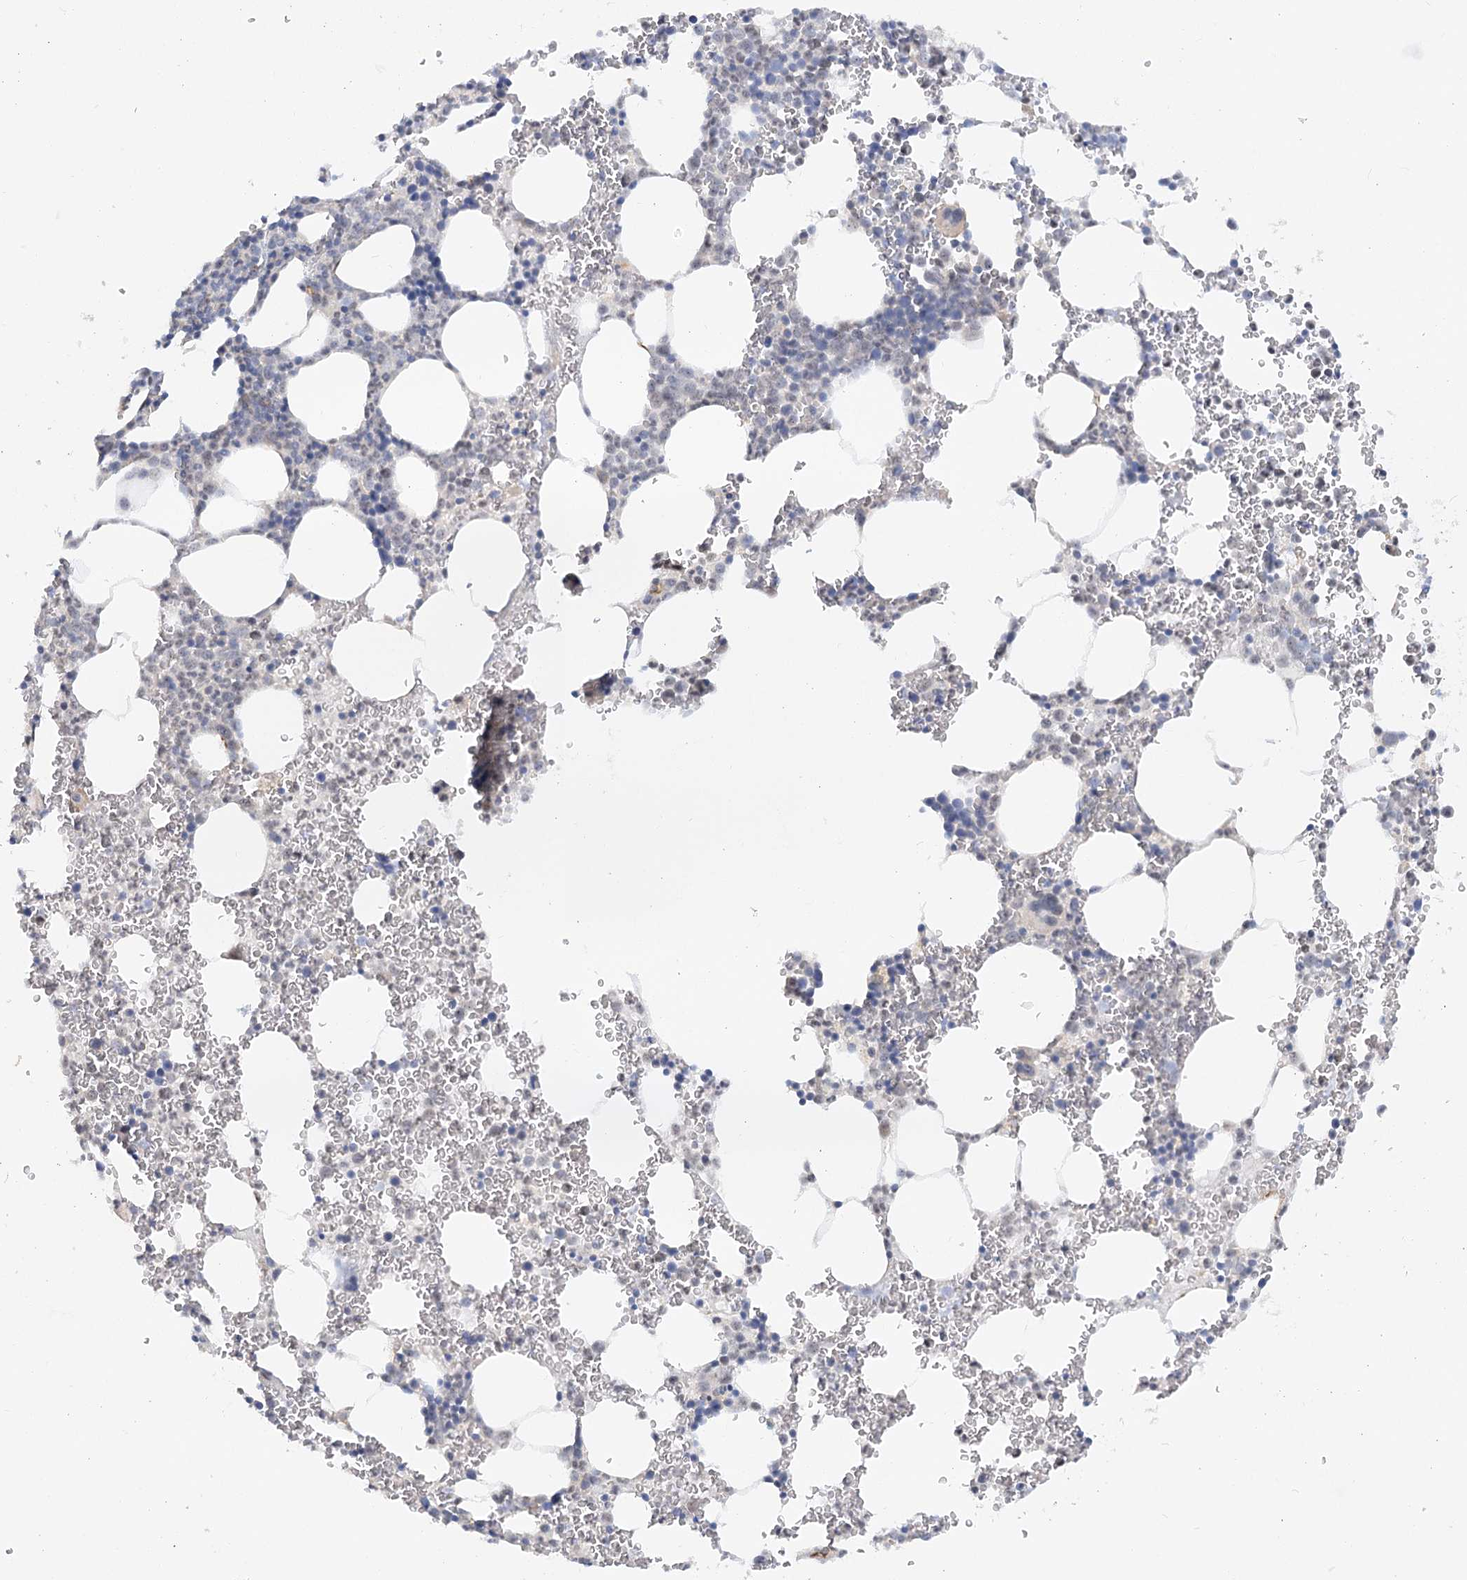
{"staining": {"intensity": "weak", "quantity": "25%-75%", "location": "cytoplasmic/membranous,nuclear"}, "tissue": "bone marrow", "cell_type": "Hematopoietic cells", "image_type": "normal", "snomed": [{"axis": "morphology", "description": "Normal tissue, NOS"}, {"axis": "topography", "description": "Bone marrow"}], "caption": "Unremarkable bone marrow was stained to show a protein in brown. There is low levels of weak cytoplasmic/membranous,nuclear expression in about 25%-75% of hematopoietic cells.", "gene": "NELL2", "patient": {"sex": "female", "age": 78}}